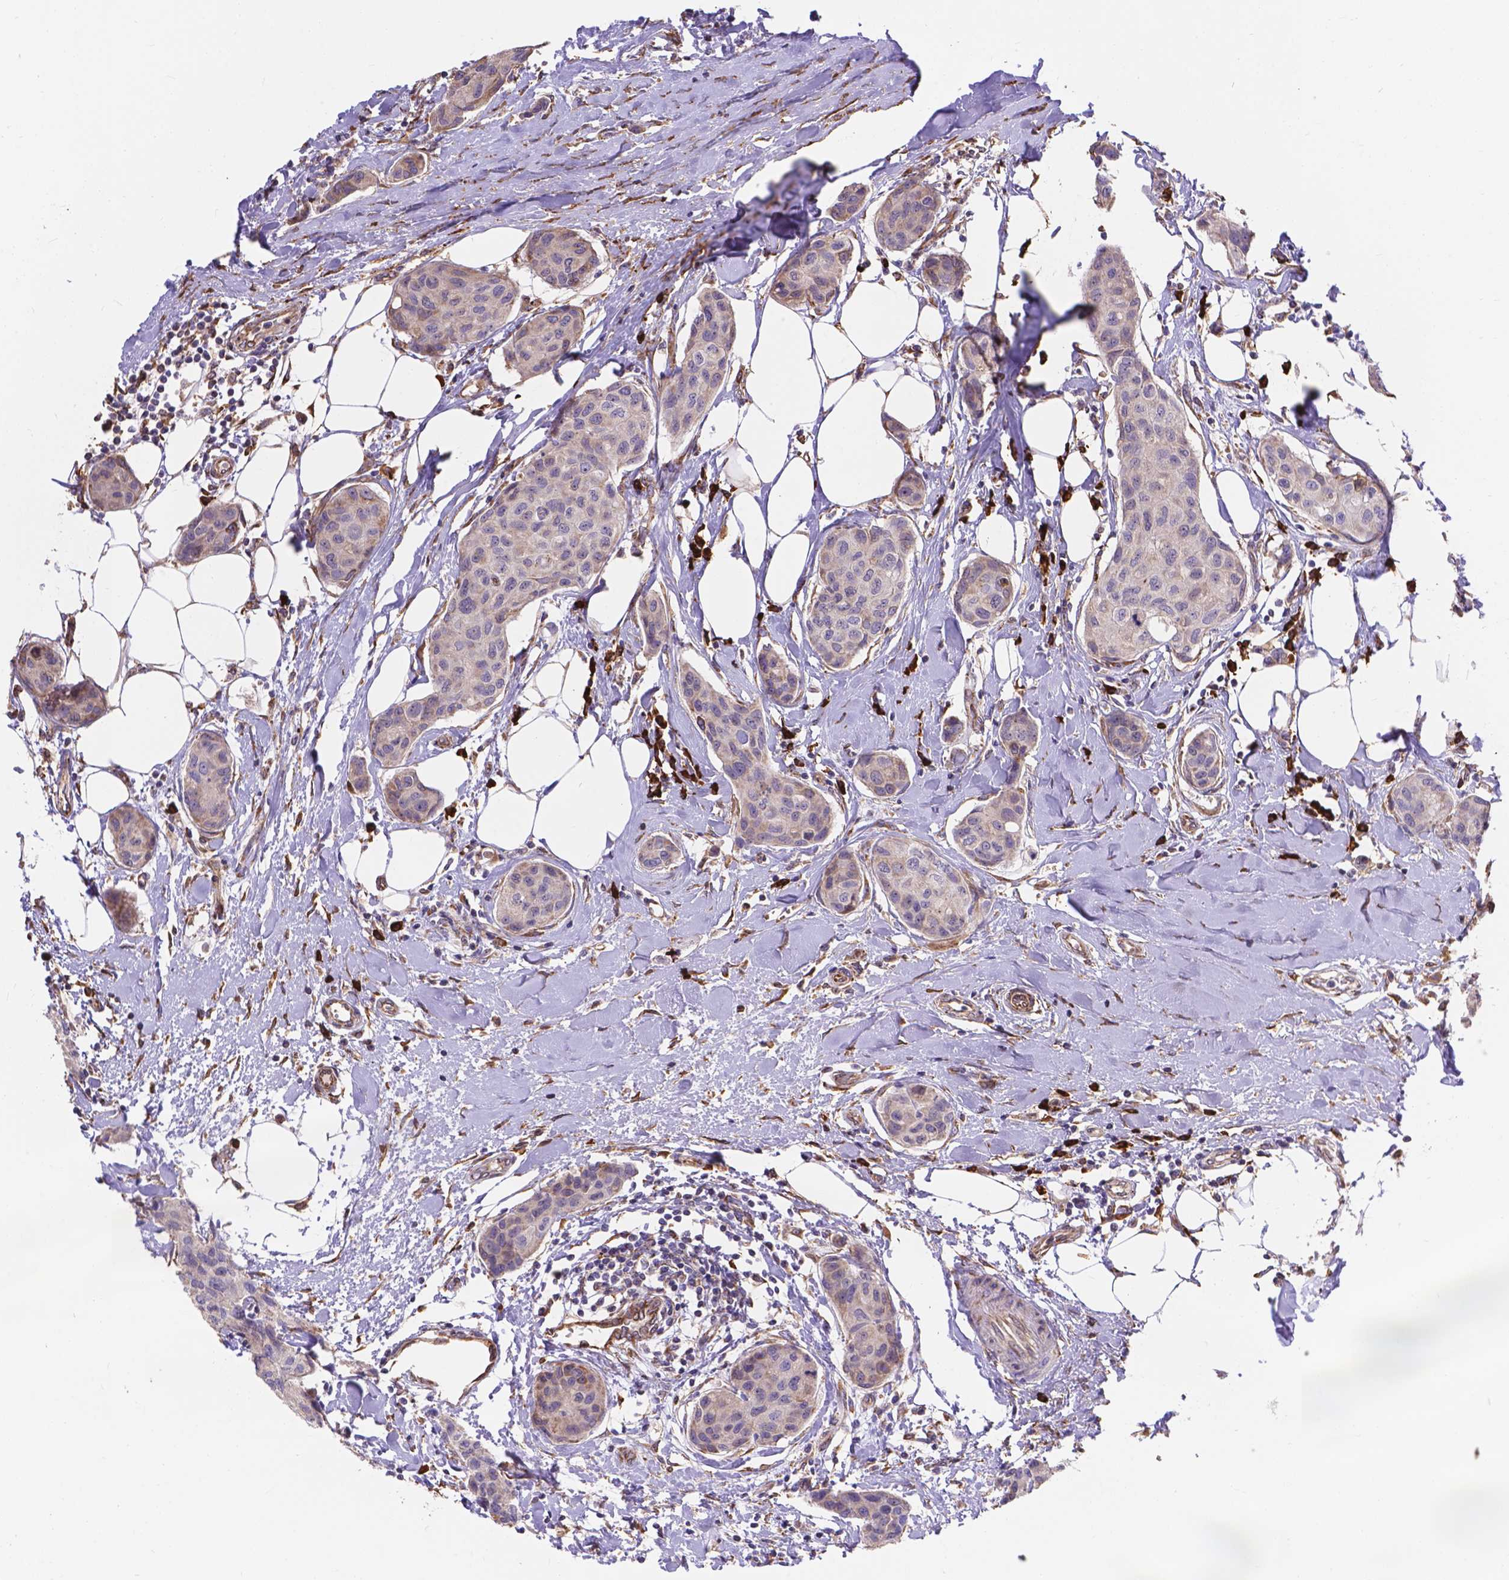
{"staining": {"intensity": "negative", "quantity": "none", "location": "none"}, "tissue": "breast cancer", "cell_type": "Tumor cells", "image_type": "cancer", "snomed": [{"axis": "morphology", "description": "Duct carcinoma"}, {"axis": "topography", "description": "Breast"}], "caption": "A micrograph of breast cancer (infiltrating ductal carcinoma) stained for a protein displays no brown staining in tumor cells.", "gene": "IPO11", "patient": {"sex": "female", "age": 80}}